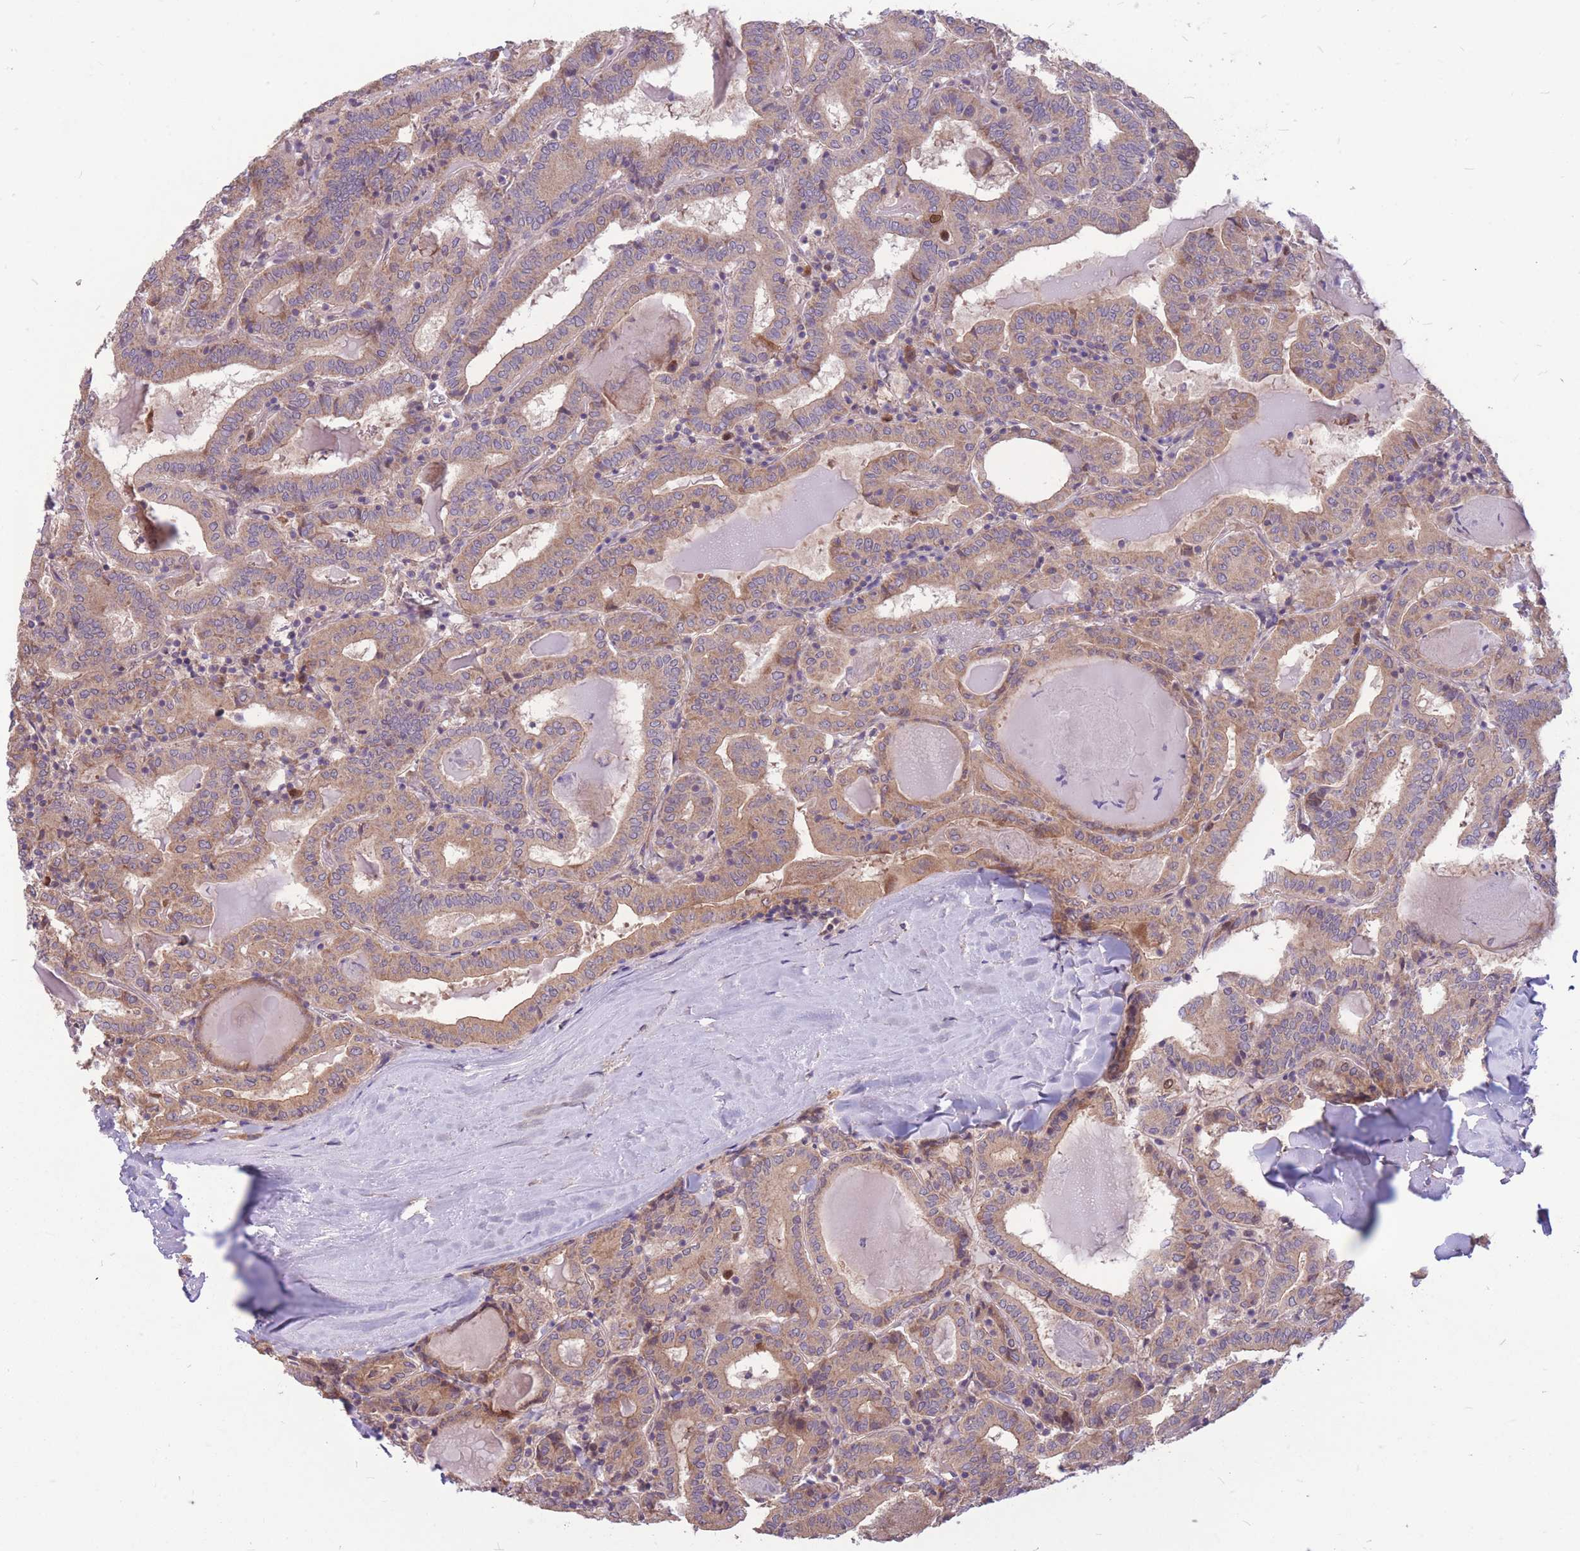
{"staining": {"intensity": "moderate", "quantity": ">75%", "location": "cytoplasmic/membranous"}, "tissue": "thyroid cancer", "cell_type": "Tumor cells", "image_type": "cancer", "snomed": [{"axis": "morphology", "description": "Papillary adenocarcinoma, NOS"}, {"axis": "topography", "description": "Thyroid gland"}], "caption": "Thyroid cancer (papillary adenocarcinoma) stained for a protein displays moderate cytoplasmic/membranous positivity in tumor cells.", "gene": "GMNN", "patient": {"sex": "female", "age": 72}}